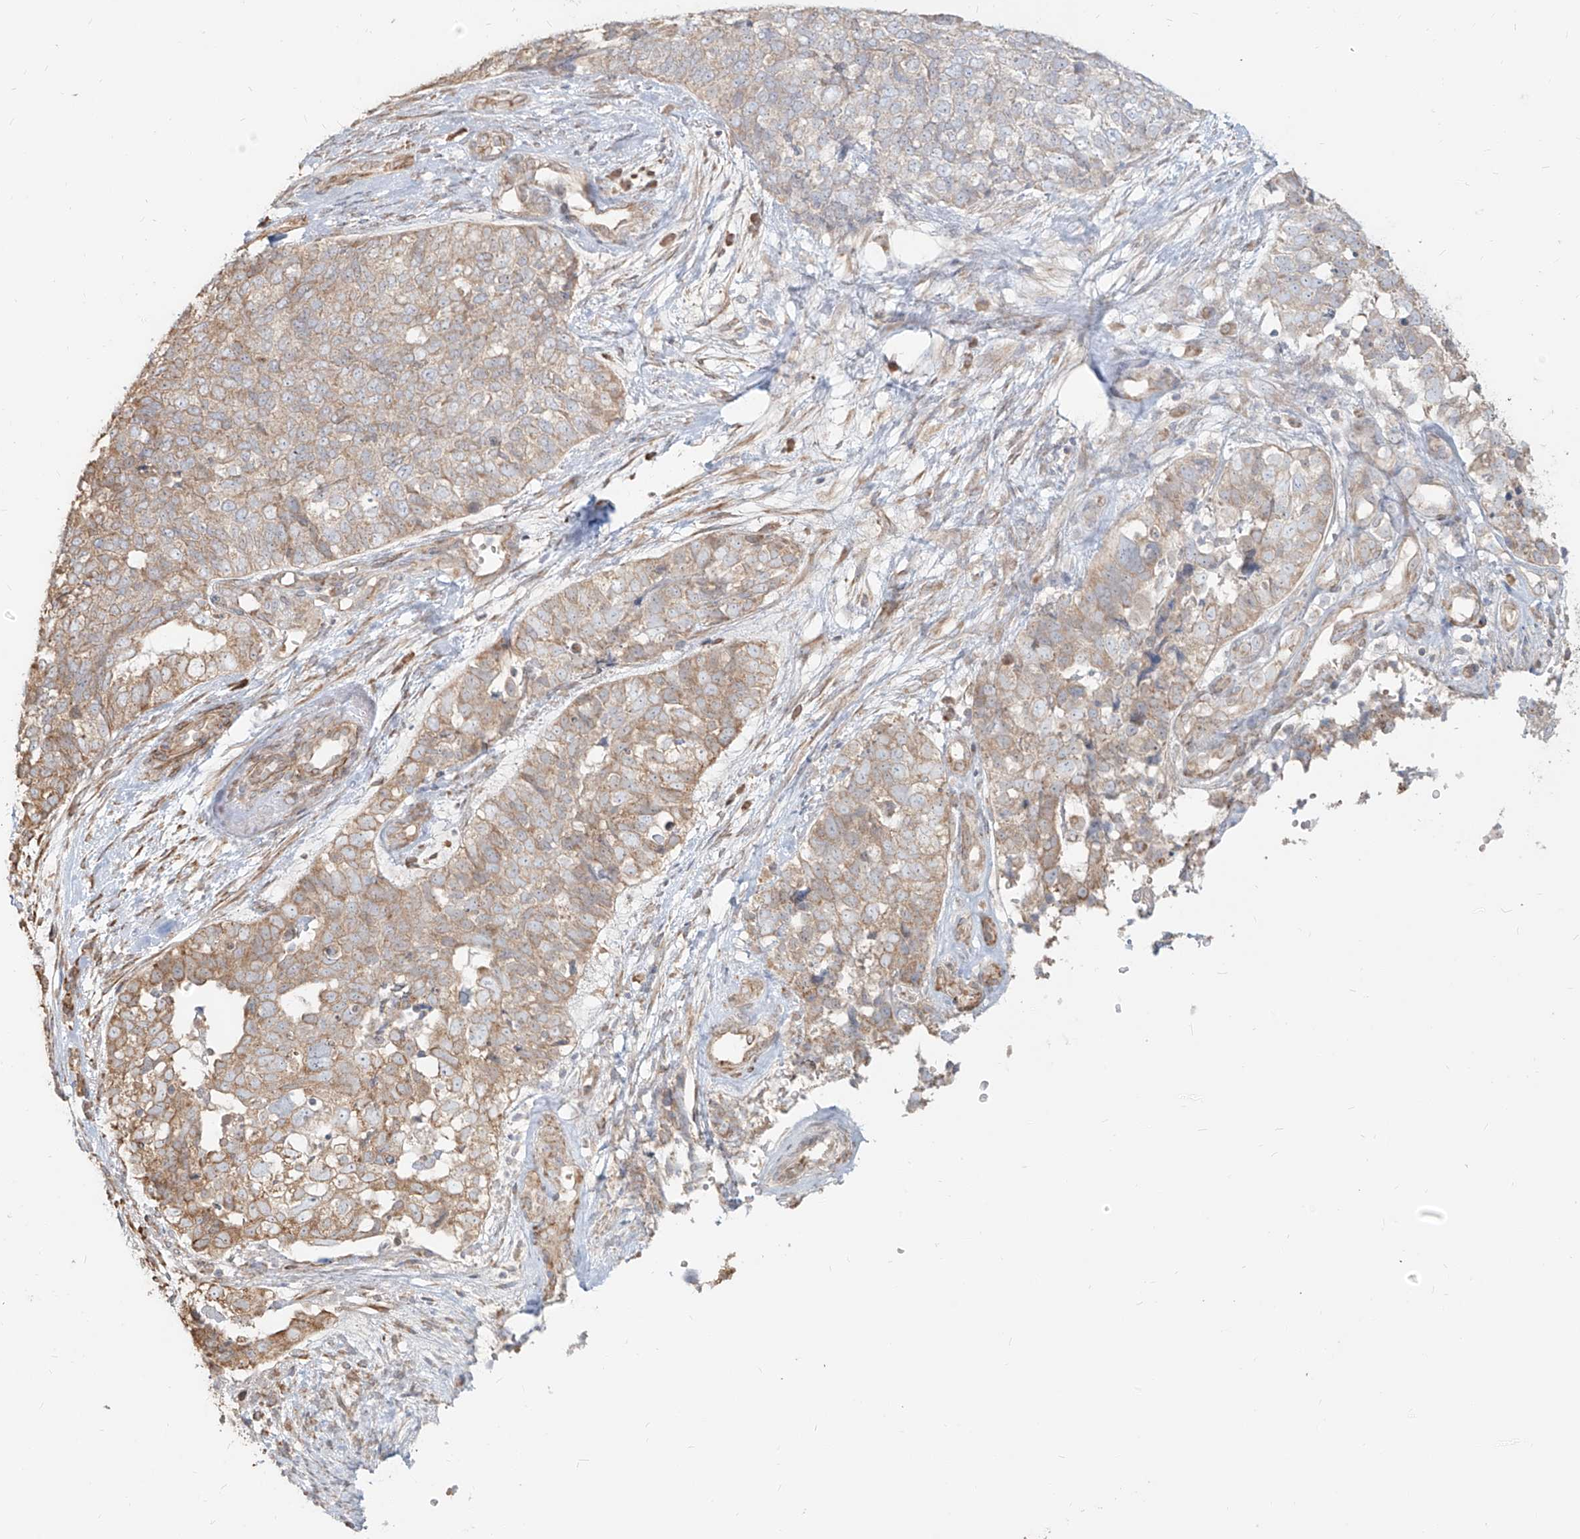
{"staining": {"intensity": "moderate", "quantity": ">75%", "location": "cytoplasmic/membranous"}, "tissue": "cervical cancer", "cell_type": "Tumor cells", "image_type": "cancer", "snomed": [{"axis": "morphology", "description": "Squamous cell carcinoma, NOS"}, {"axis": "topography", "description": "Cervix"}], "caption": "About >75% of tumor cells in cervical cancer display moderate cytoplasmic/membranous protein positivity as visualized by brown immunohistochemical staining.", "gene": "UBE2K", "patient": {"sex": "female", "age": 63}}